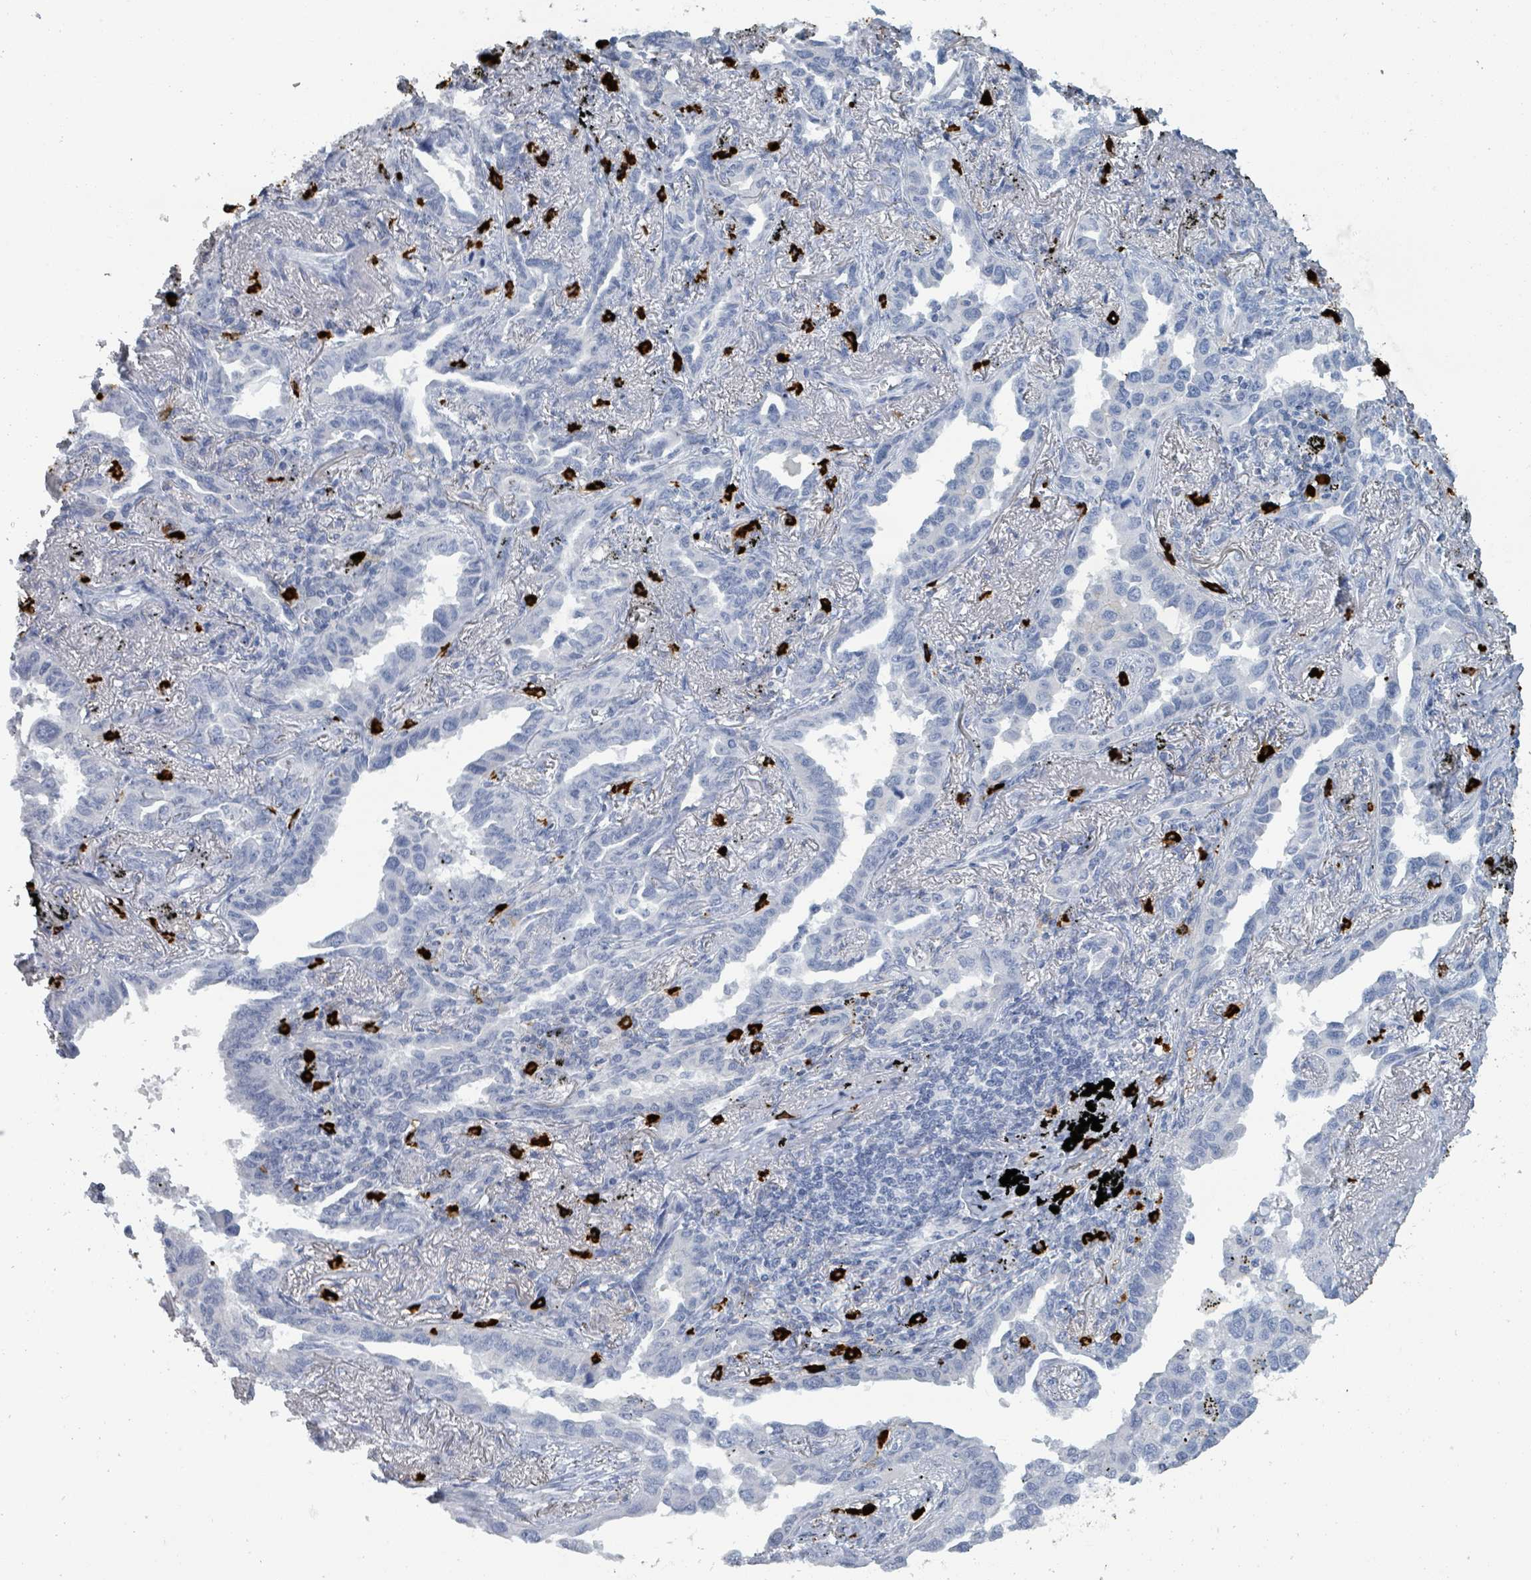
{"staining": {"intensity": "negative", "quantity": "none", "location": "none"}, "tissue": "lung cancer", "cell_type": "Tumor cells", "image_type": "cancer", "snomed": [{"axis": "morphology", "description": "Adenocarcinoma, NOS"}, {"axis": "topography", "description": "Lung"}], "caption": "IHC of human lung cancer (adenocarcinoma) exhibits no positivity in tumor cells.", "gene": "VPS13D", "patient": {"sex": "male", "age": 67}}